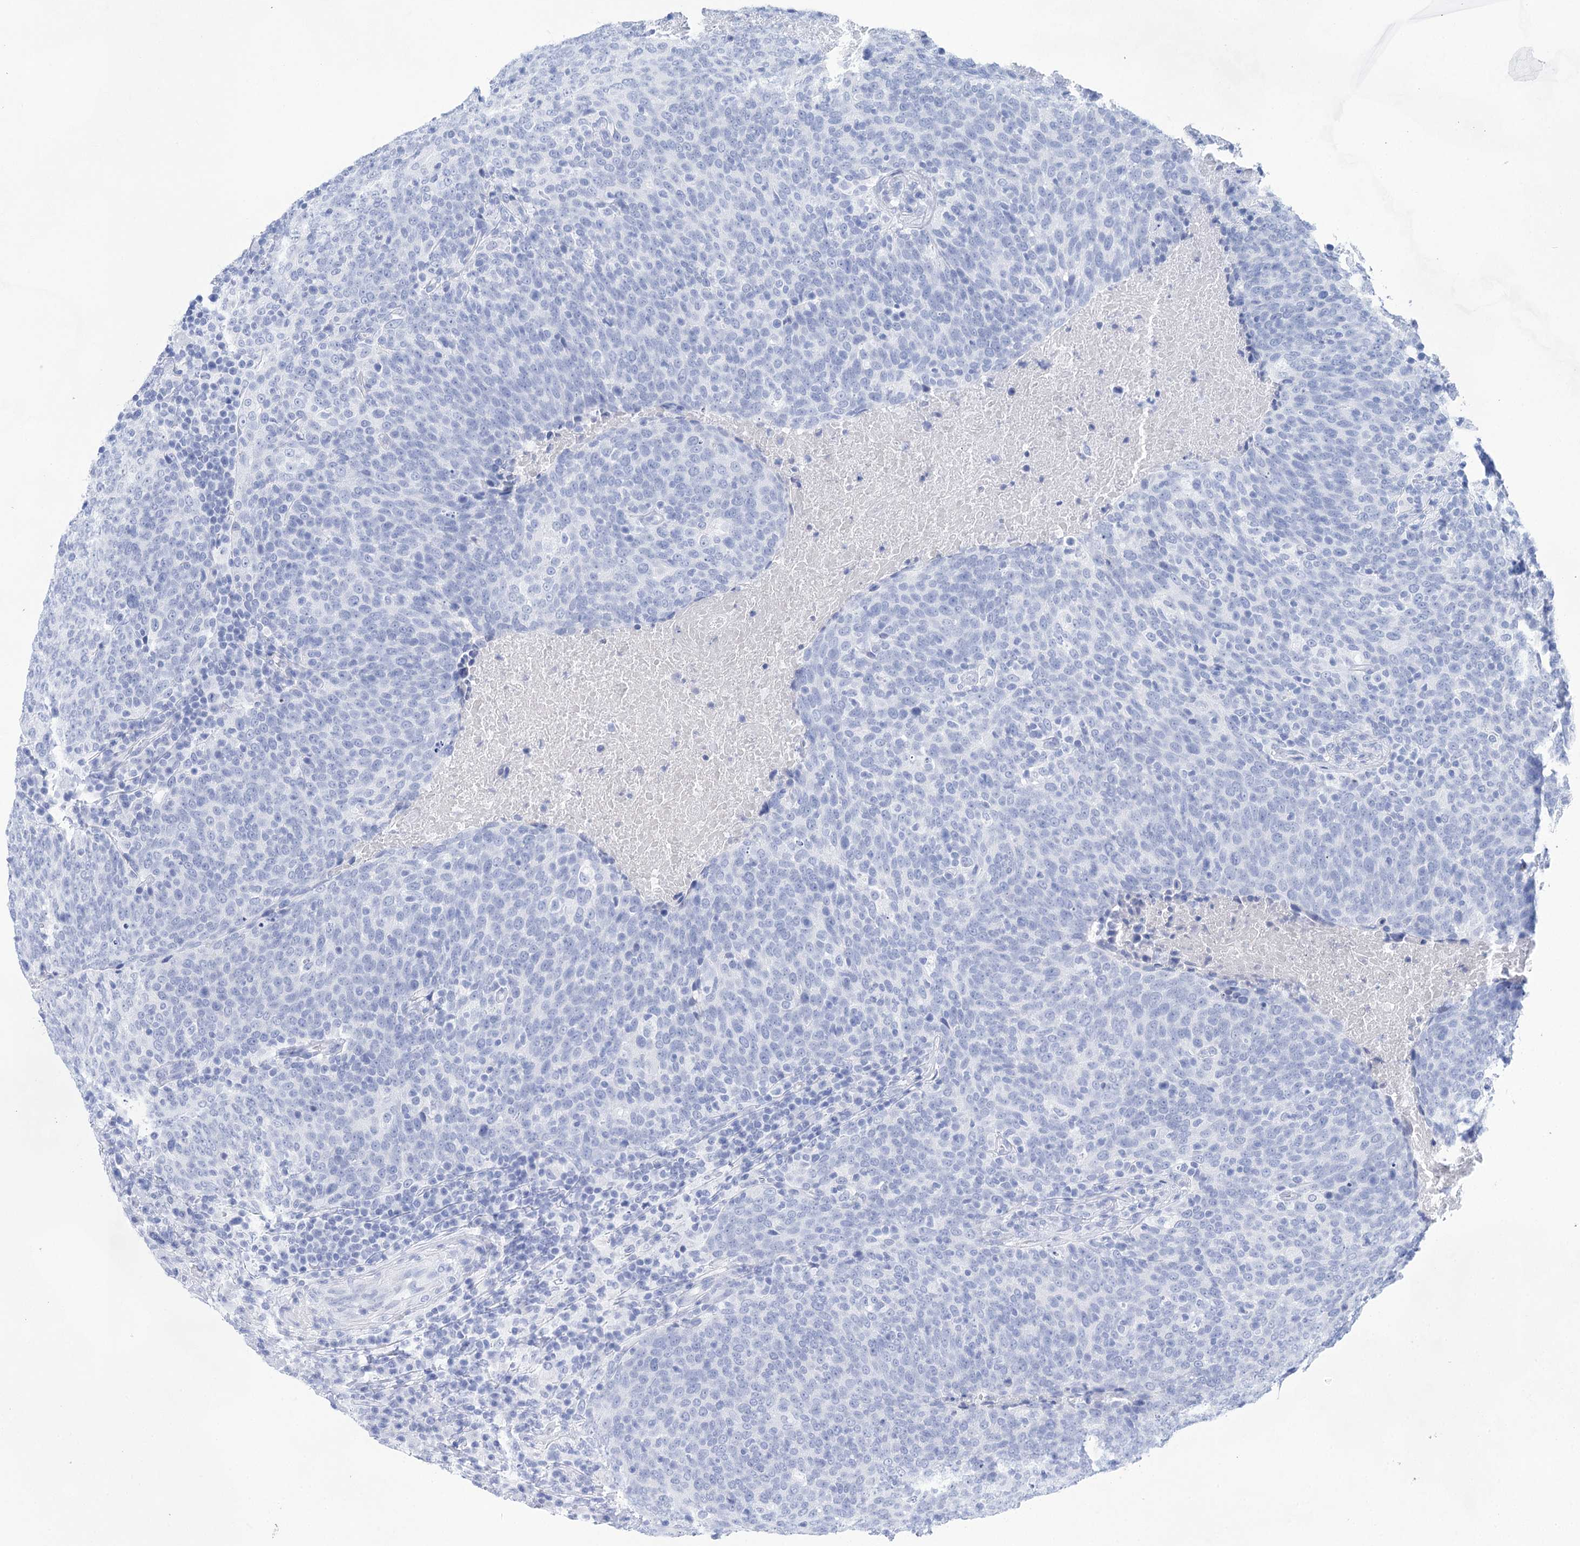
{"staining": {"intensity": "negative", "quantity": "none", "location": "none"}, "tissue": "head and neck cancer", "cell_type": "Tumor cells", "image_type": "cancer", "snomed": [{"axis": "morphology", "description": "Squamous cell carcinoma, NOS"}, {"axis": "morphology", "description": "Squamous cell carcinoma, metastatic, NOS"}, {"axis": "topography", "description": "Lymph node"}, {"axis": "topography", "description": "Head-Neck"}], "caption": "Image shows no protein positivity in tumor cells of head and neck cancer tissue.", "gene": "LALBA", "patient": {"sex": "male", "age": 62}}